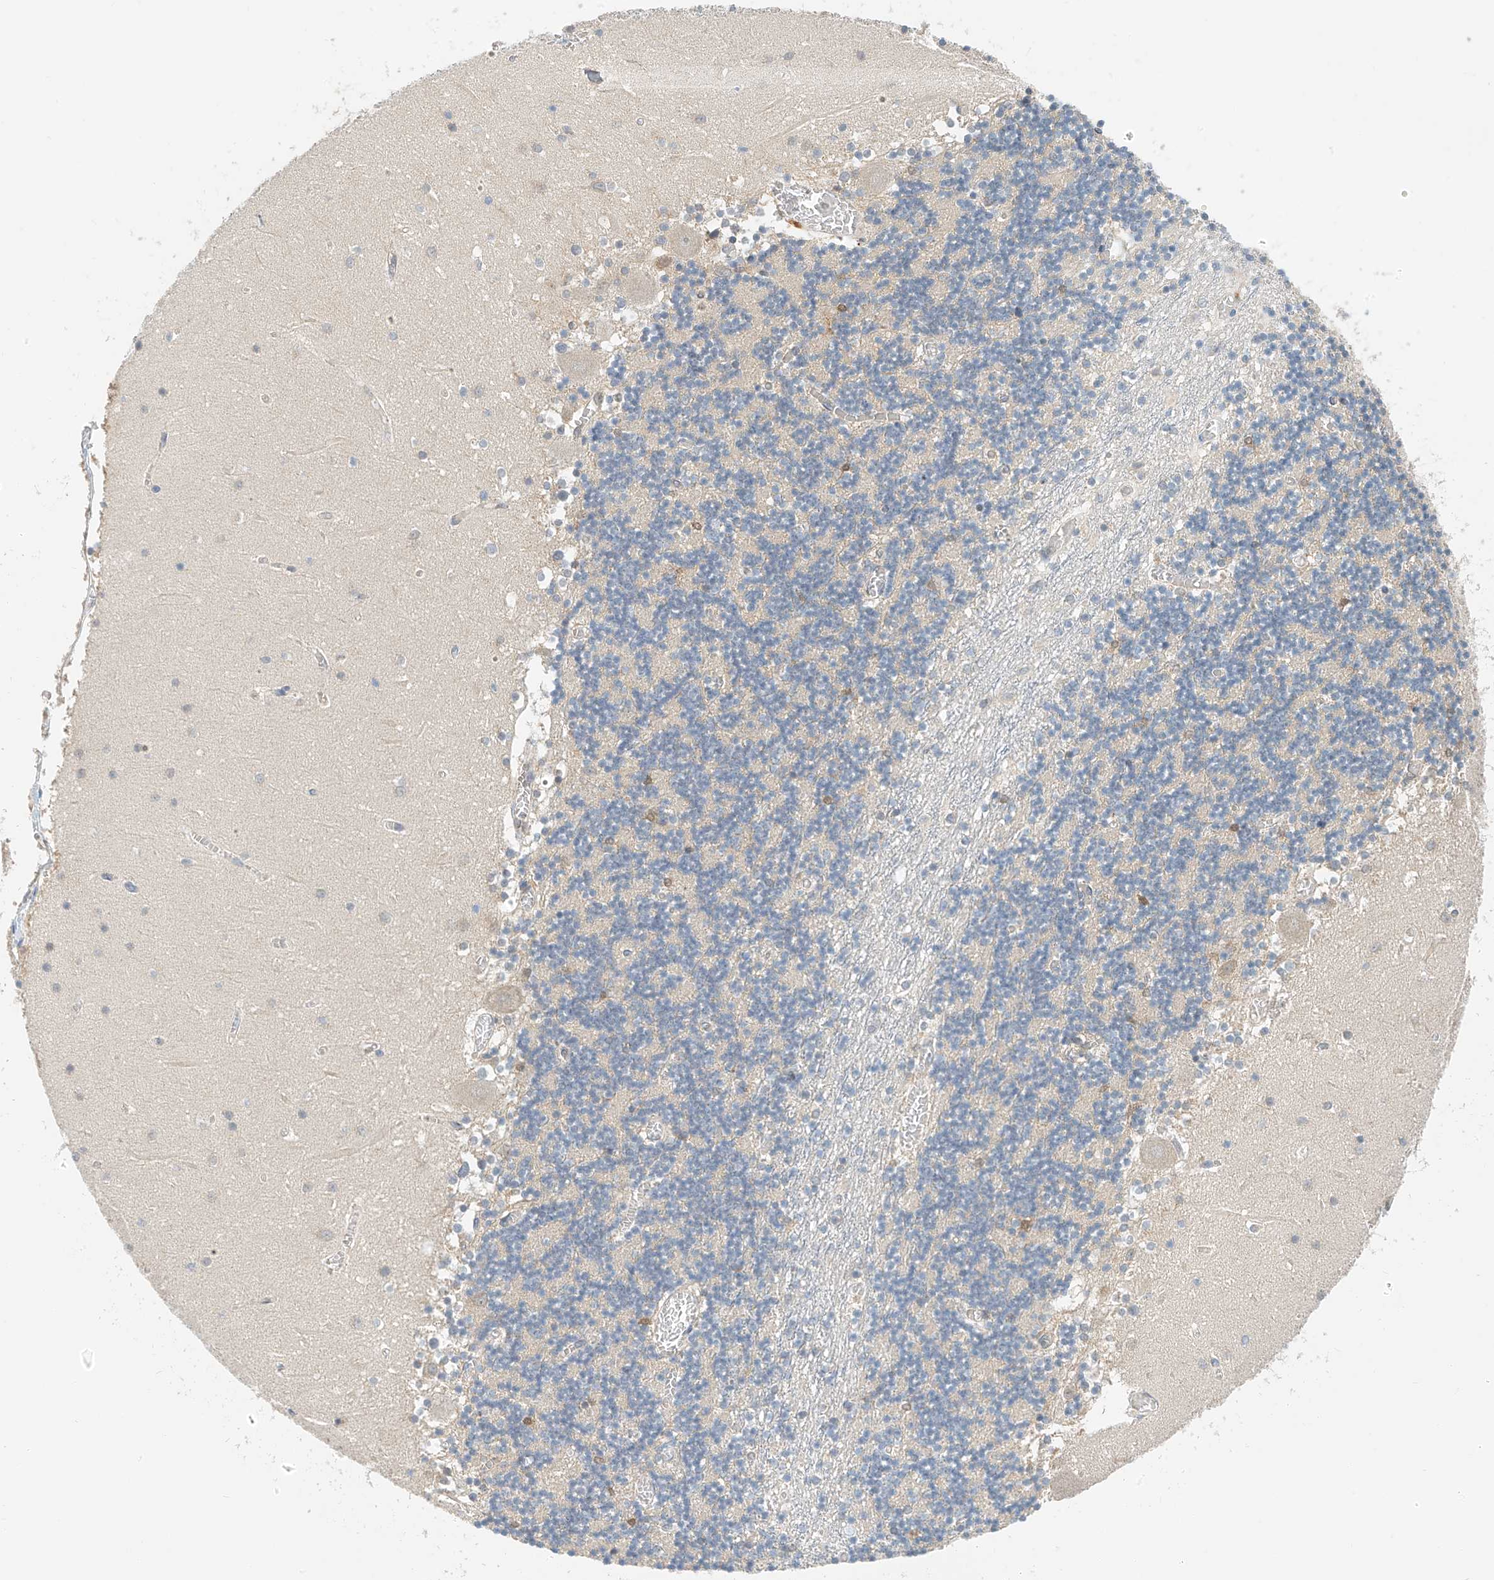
{"staining": {"intensity": "negative", "quantity": "none", "location": "none"}, "tissue": "cerebellum", "cell_type": "Cells in granular layer", "image_type": "normal", "snomed": [{"axis": "morphology", "description": "Normal tissue, NOS"}, {"axis": "topography", "description": "Cerebellum"}], "caption": "Immunohistochemical staining of unremarkable cerebellum exhibits no significant expression in cells in granular layer.", "gene": "PPA2", "patient": {"sex": "female", "age": 28}}